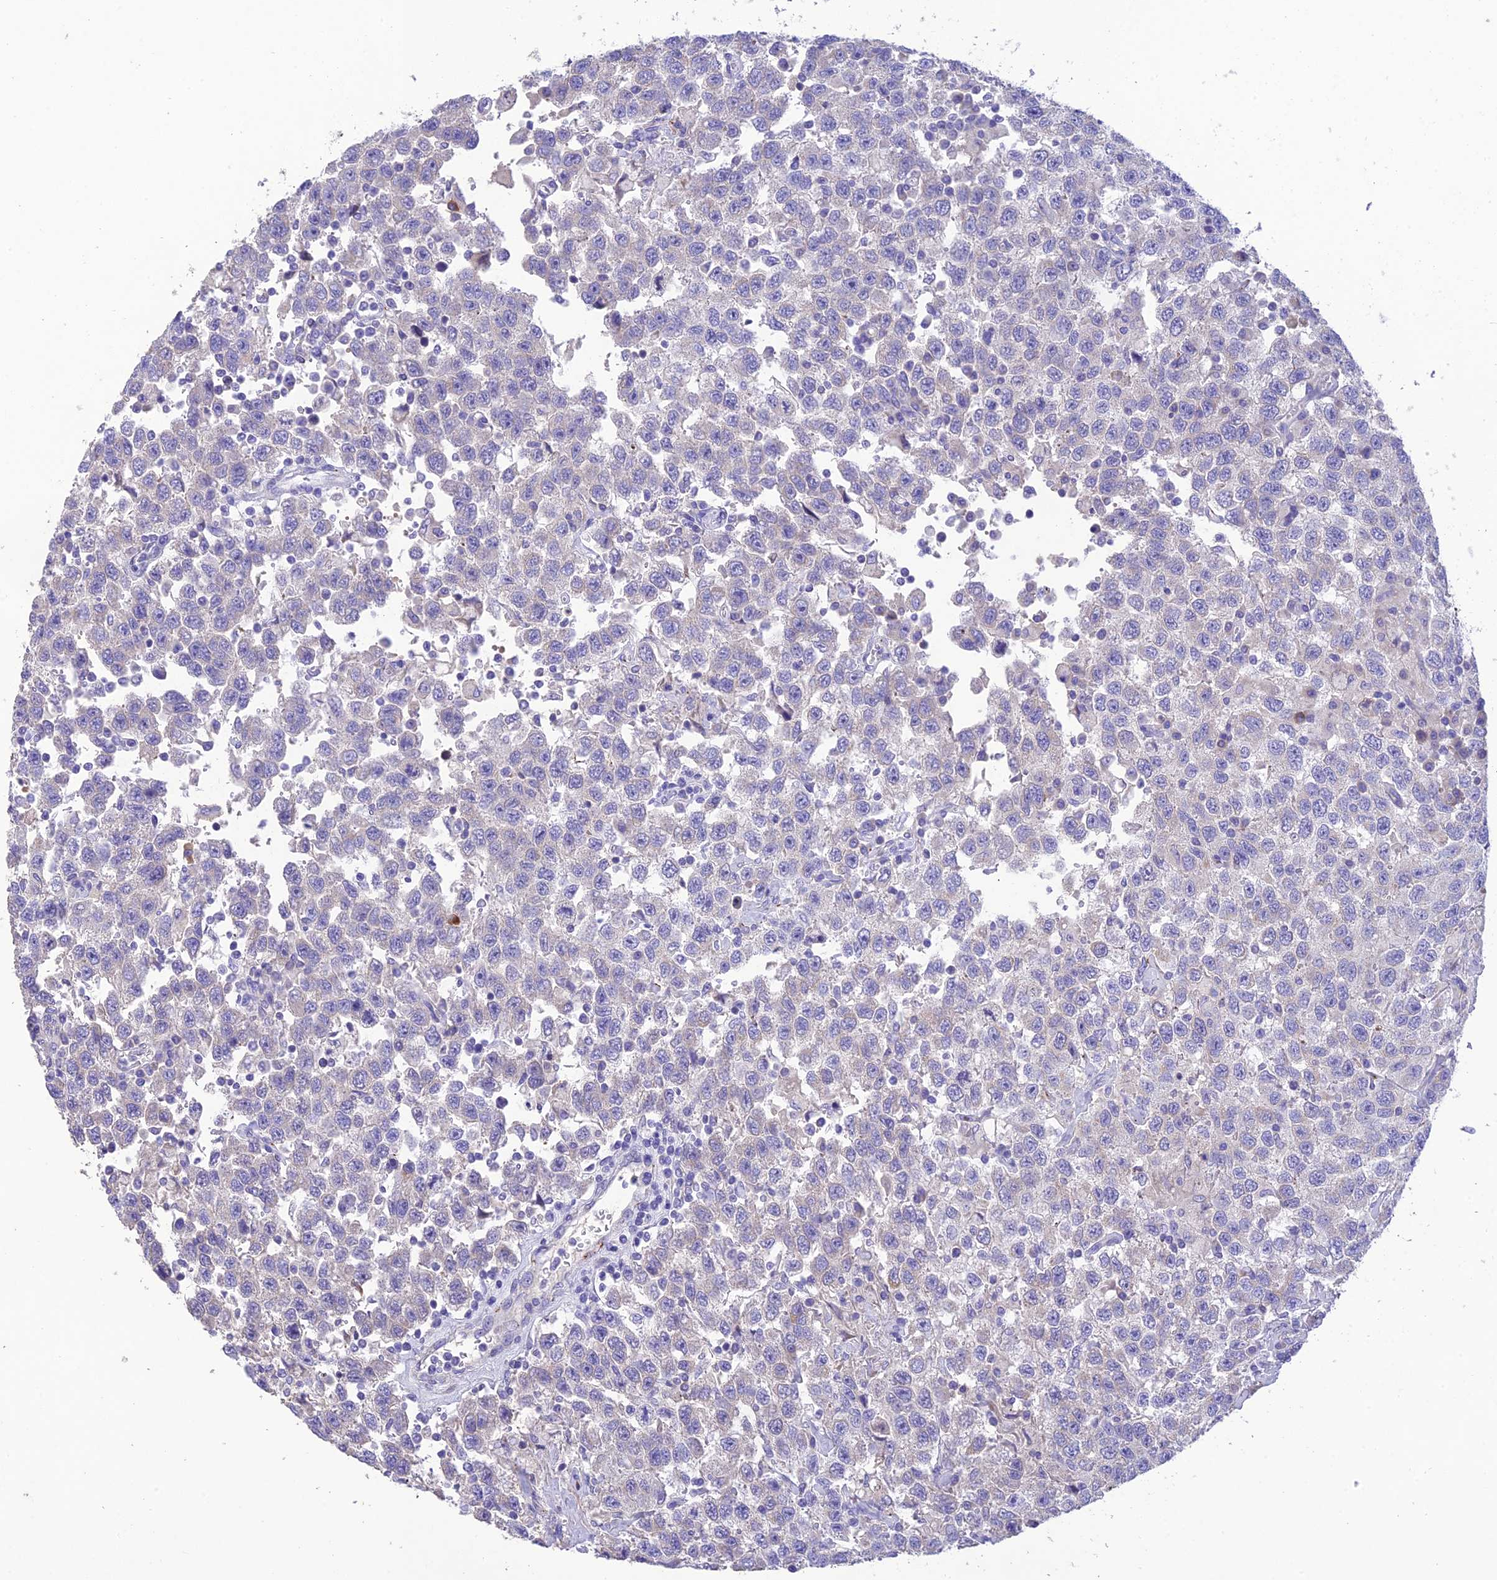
{"staining": {"intensity": "negative", "quantity": "none", "location": "none"}, "tissue": "testis cancer", "cell_type": "Tumor cells", "image_type": "cancer", "snomed": [{"axis": "morphology", "description": "Seminoma, NOS"}, {"axis": "topography", "description": "Testis"}], "caption": "Tumor cells are negative for brown protein staining in seminoma (testis).", "gene": "HSD17B2", "patient": {"sex": "male", "age": 41}}